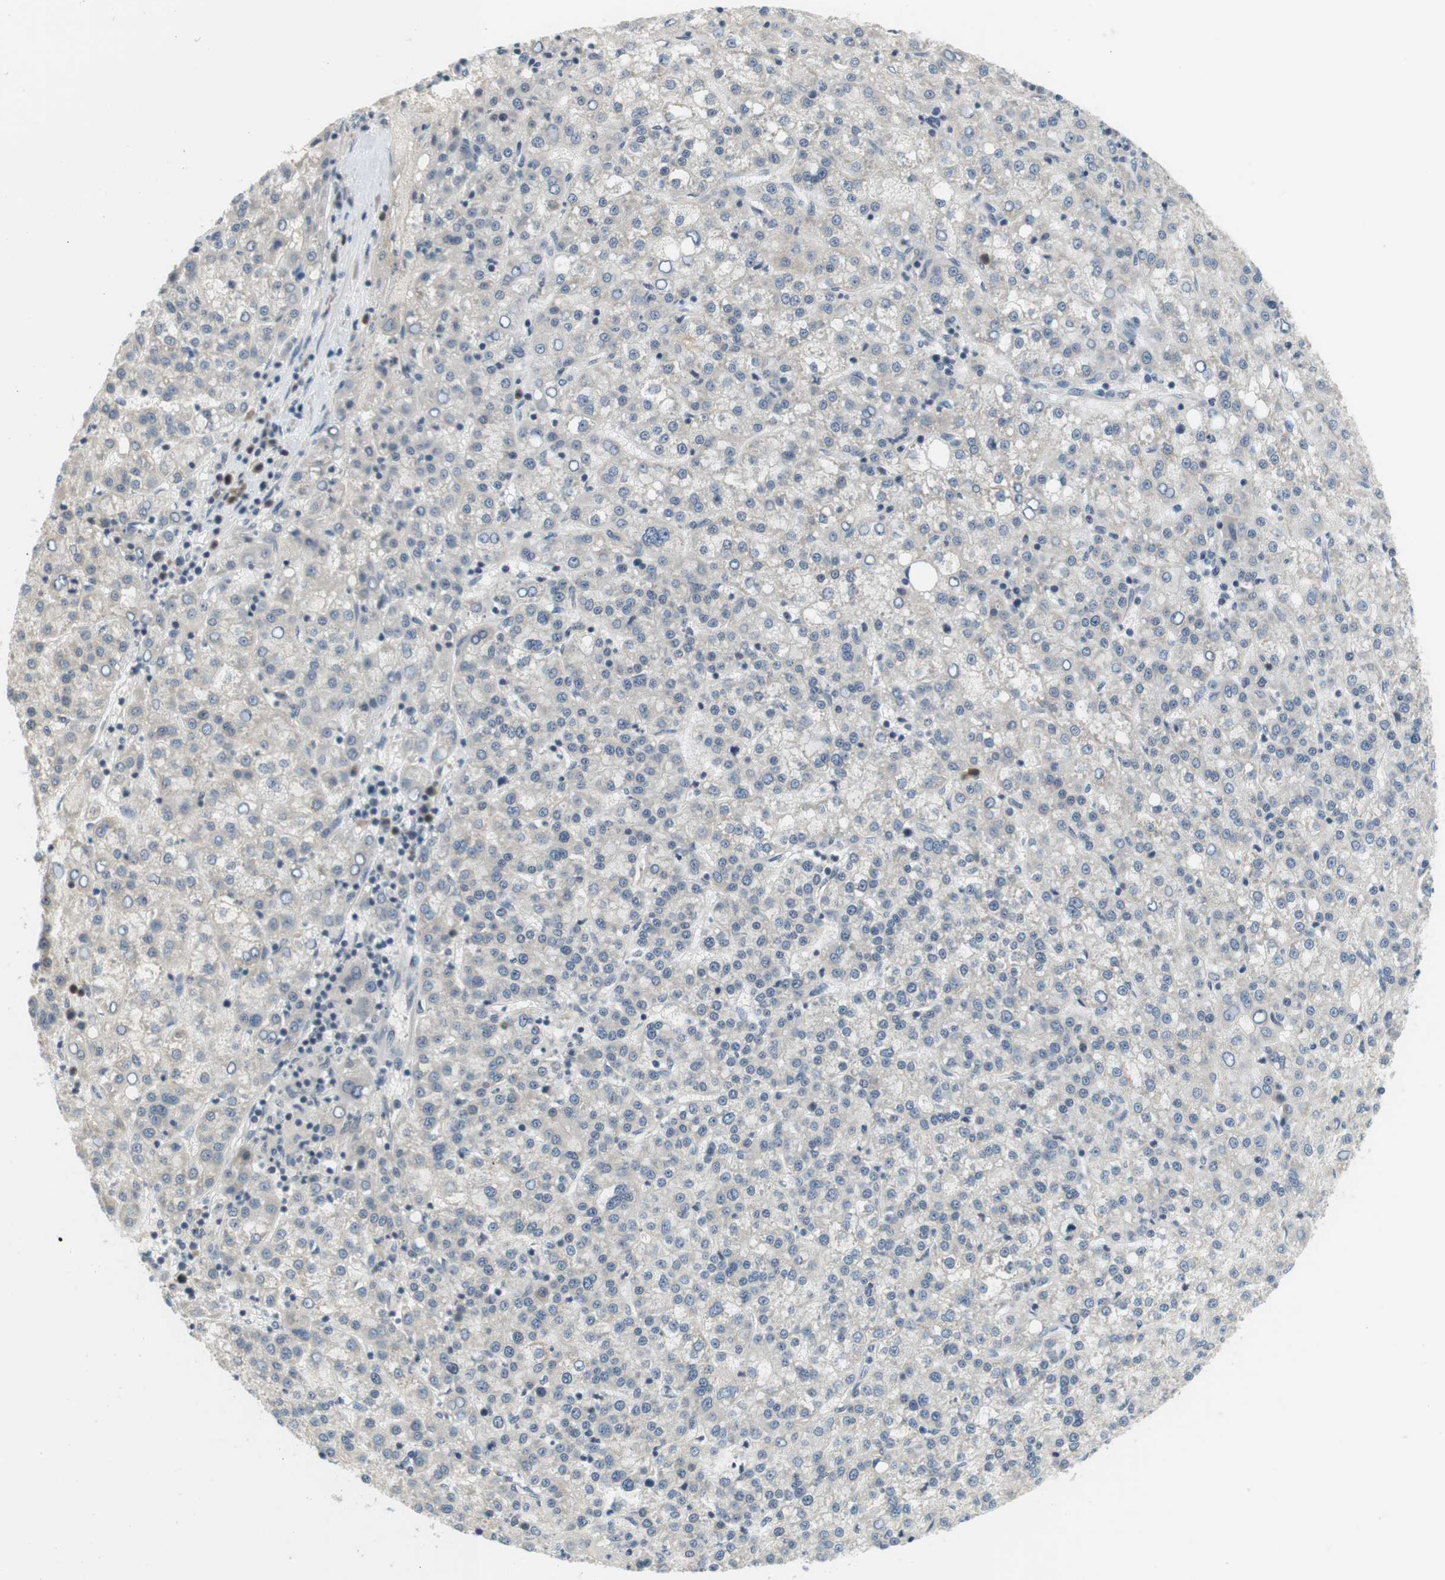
{"staining": {"intensity": "negative", "quantity": "none", "location": "none"}, "tissue": "liver cancer", "cell_type": "Tumor cells", "image_type": "cancer", "snomed": [{"axis": "morphology", "description": "Carcinoma, Hepatocellular, NOS"}, {"axis": "topography", "description": "Liver"}], "caption": "High magnification brightfield microscopy of liver cancer (hepatocellular carcinoma) stained with DAB (3,3'-diaminobenzidine) (brown) and counterstained with hematoxylin (blue): tumor cells show no significant staining.", "gene": "WNT7A", "patient": {"sex": "female", "age": 58}}